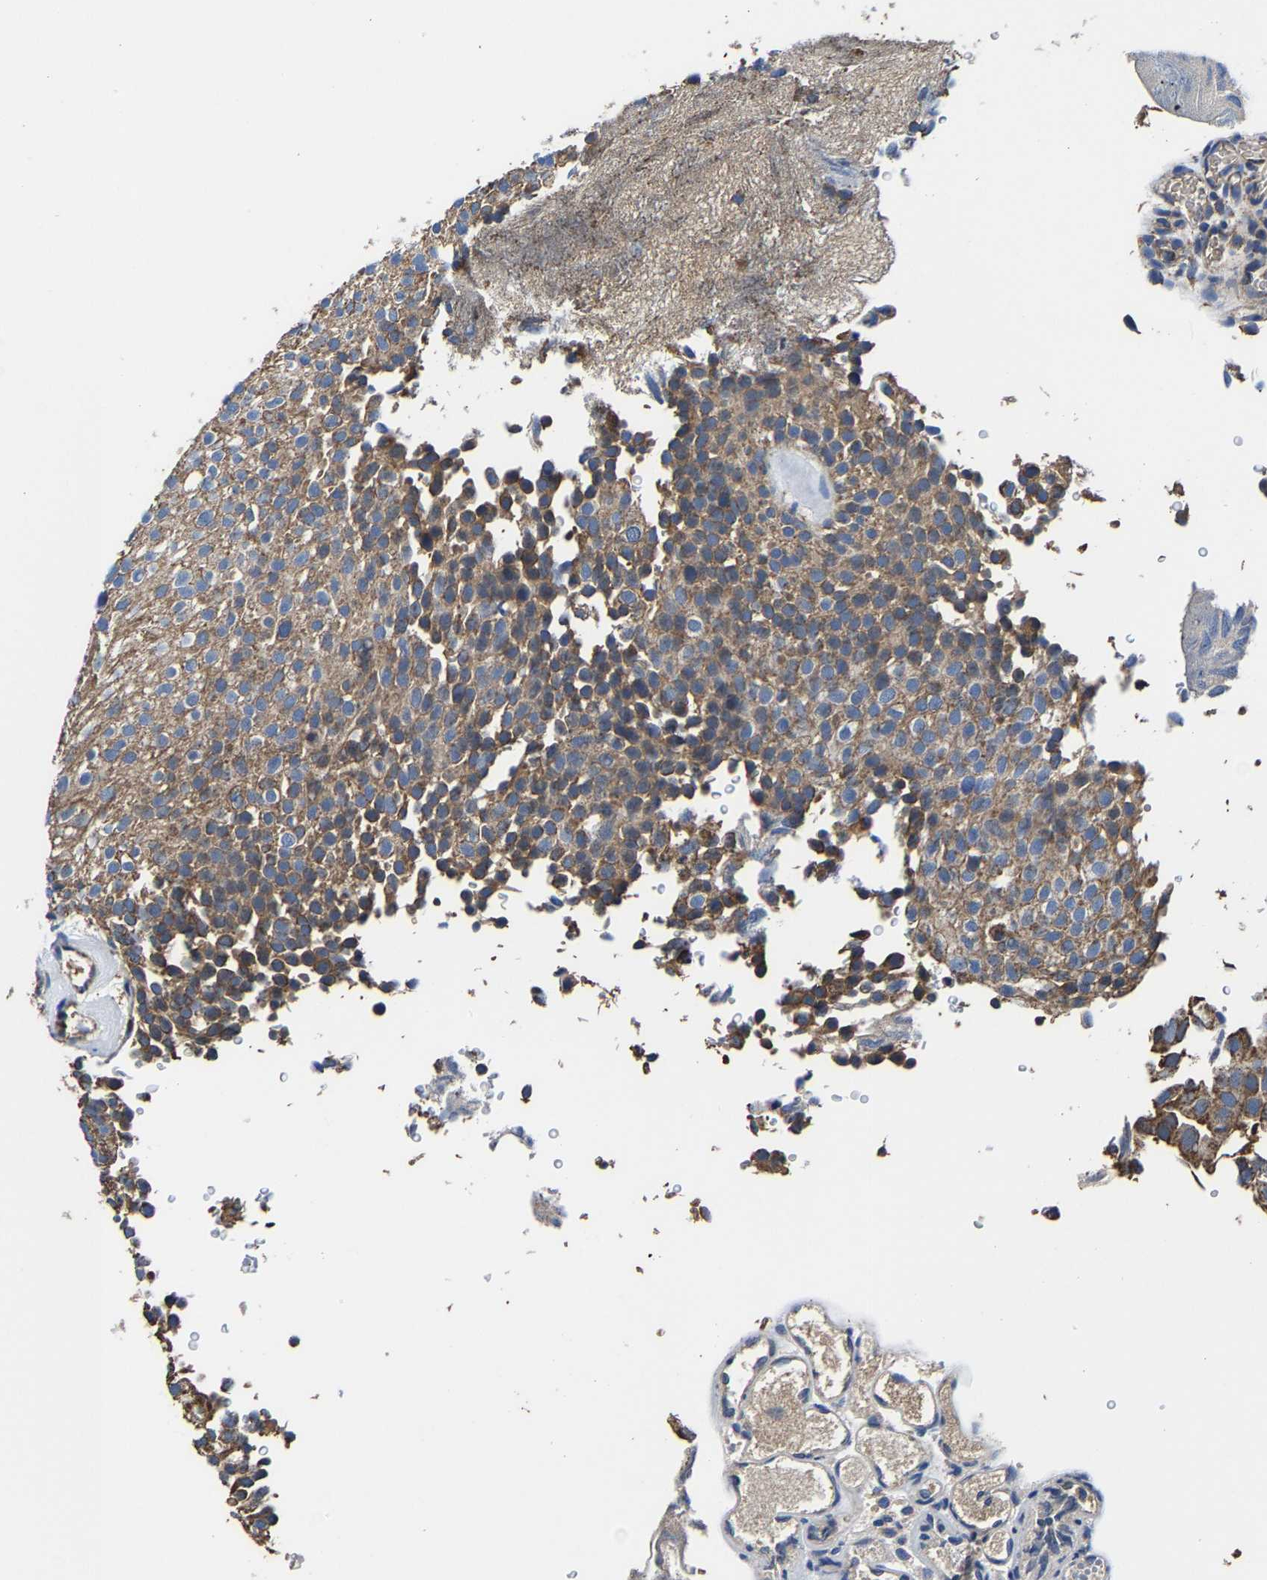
{"staining": {"intensity": "moderate", "quantity": ">75%", "location": "cytoplasmic/membranous"}, "tissue": "urothelial cancer", "cell_type": "Tumor cells", "image_type": "cancer", "snomed": [{"axis": "morphology", "description": "Urothelial carcinoma, Low grade"}, {"axis": "topography", "description": "Urinary bladder"}], "caption": "Urothelial cancer stained with a brown dye displays moderate cytoplasmic/membranous positive staining in about >75% of tumor cells.", "gene": "ZCCHC7", "patient": {"sex": "male", "age": 78}}